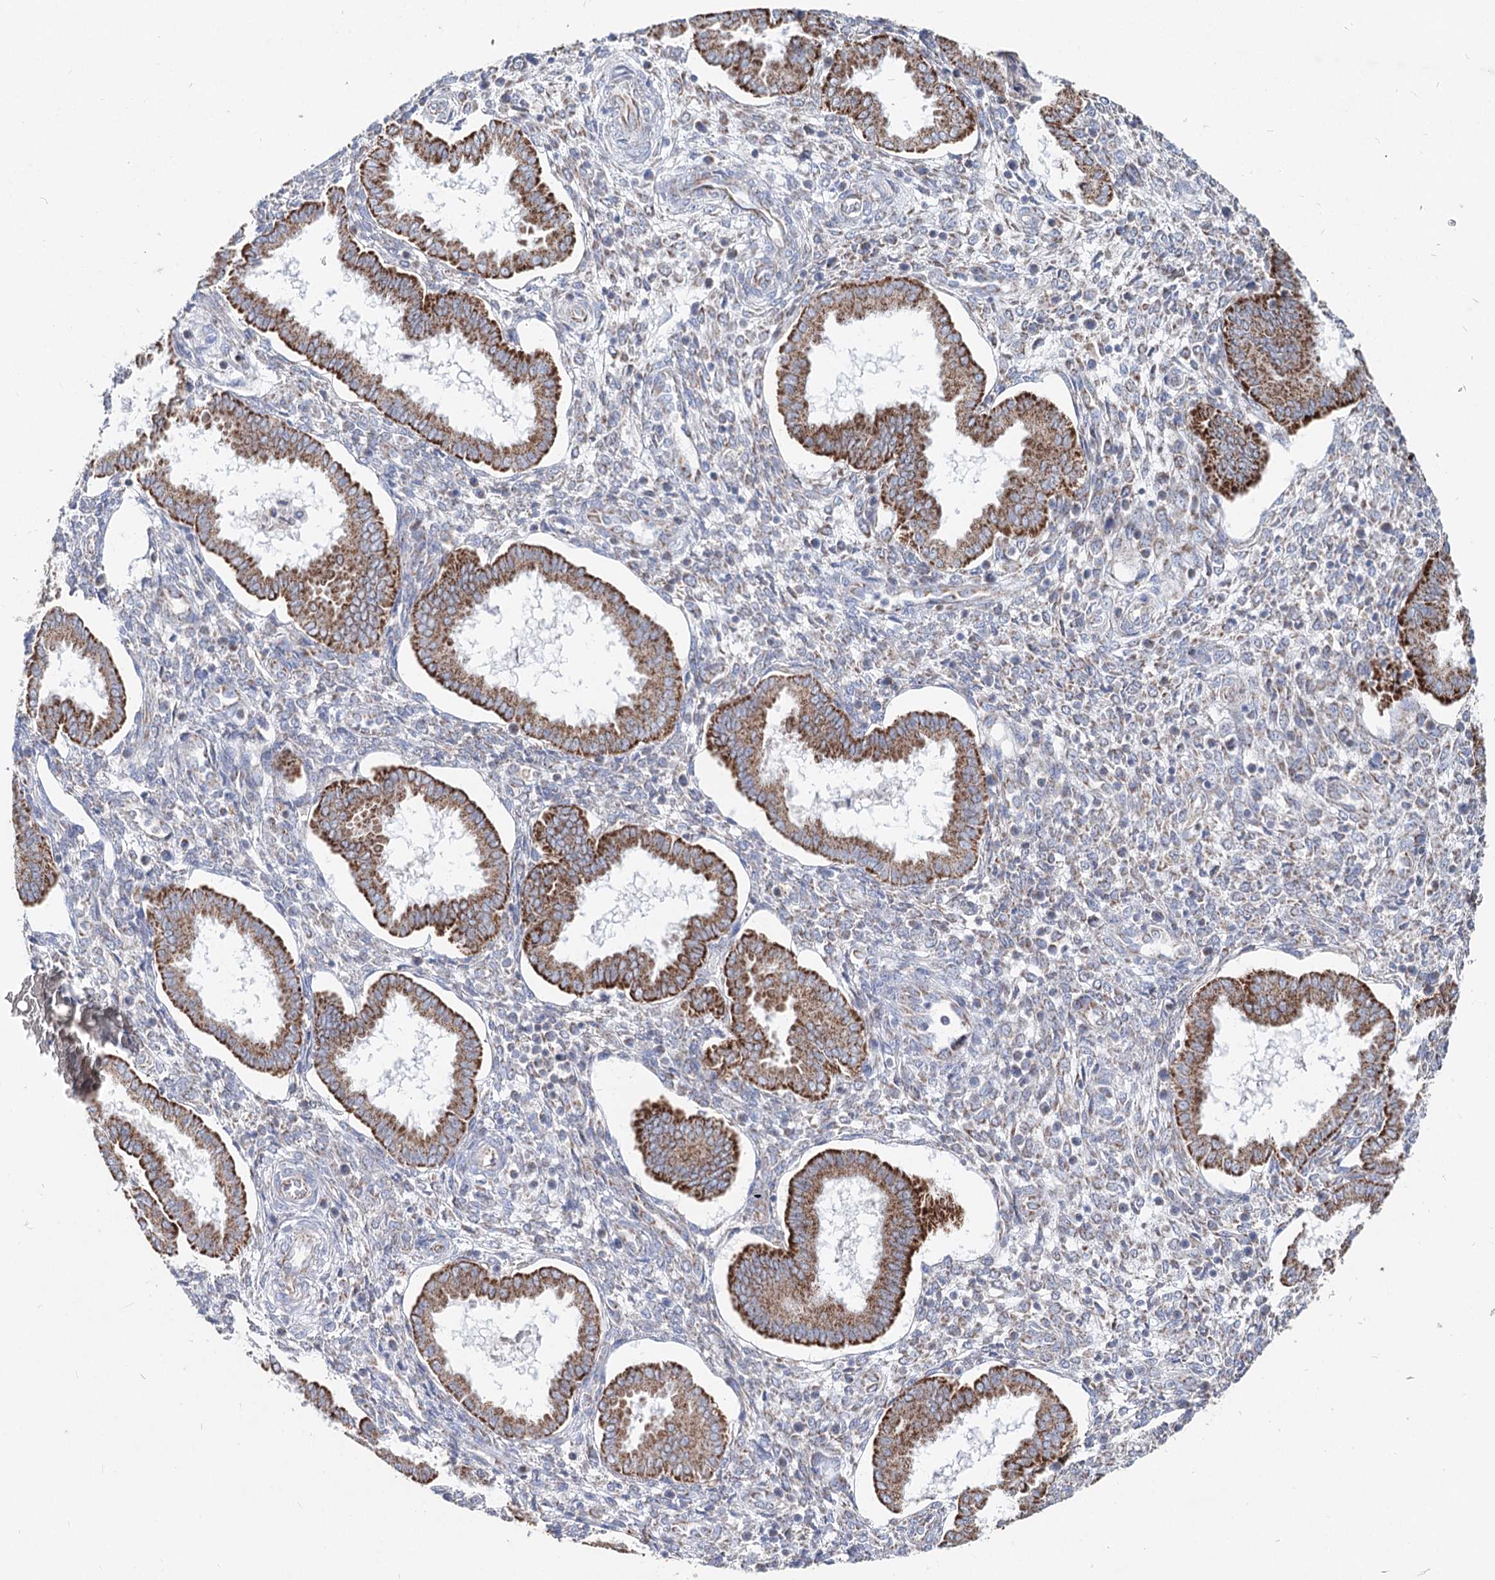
{"staining": {"intensity": "negative", "quantity": "none", "location": "none"}, "tissue": "endometrium", "cell_type": "Cells in endometrial stroma", "image_type": "normal", "snomed": [{"axis": "morphology", "description": "Normal tissue, NOS"}, {"axis": "topography", "description": "Endometrium"}], "caption": "This is a histopathology image of immunohistochemistry (IHC) staining of normal endometrium, which shows no positivity in cells in endometrial stroma.", "gene": "MCCC2", "patient": {"sex": "female", "age": 24}}